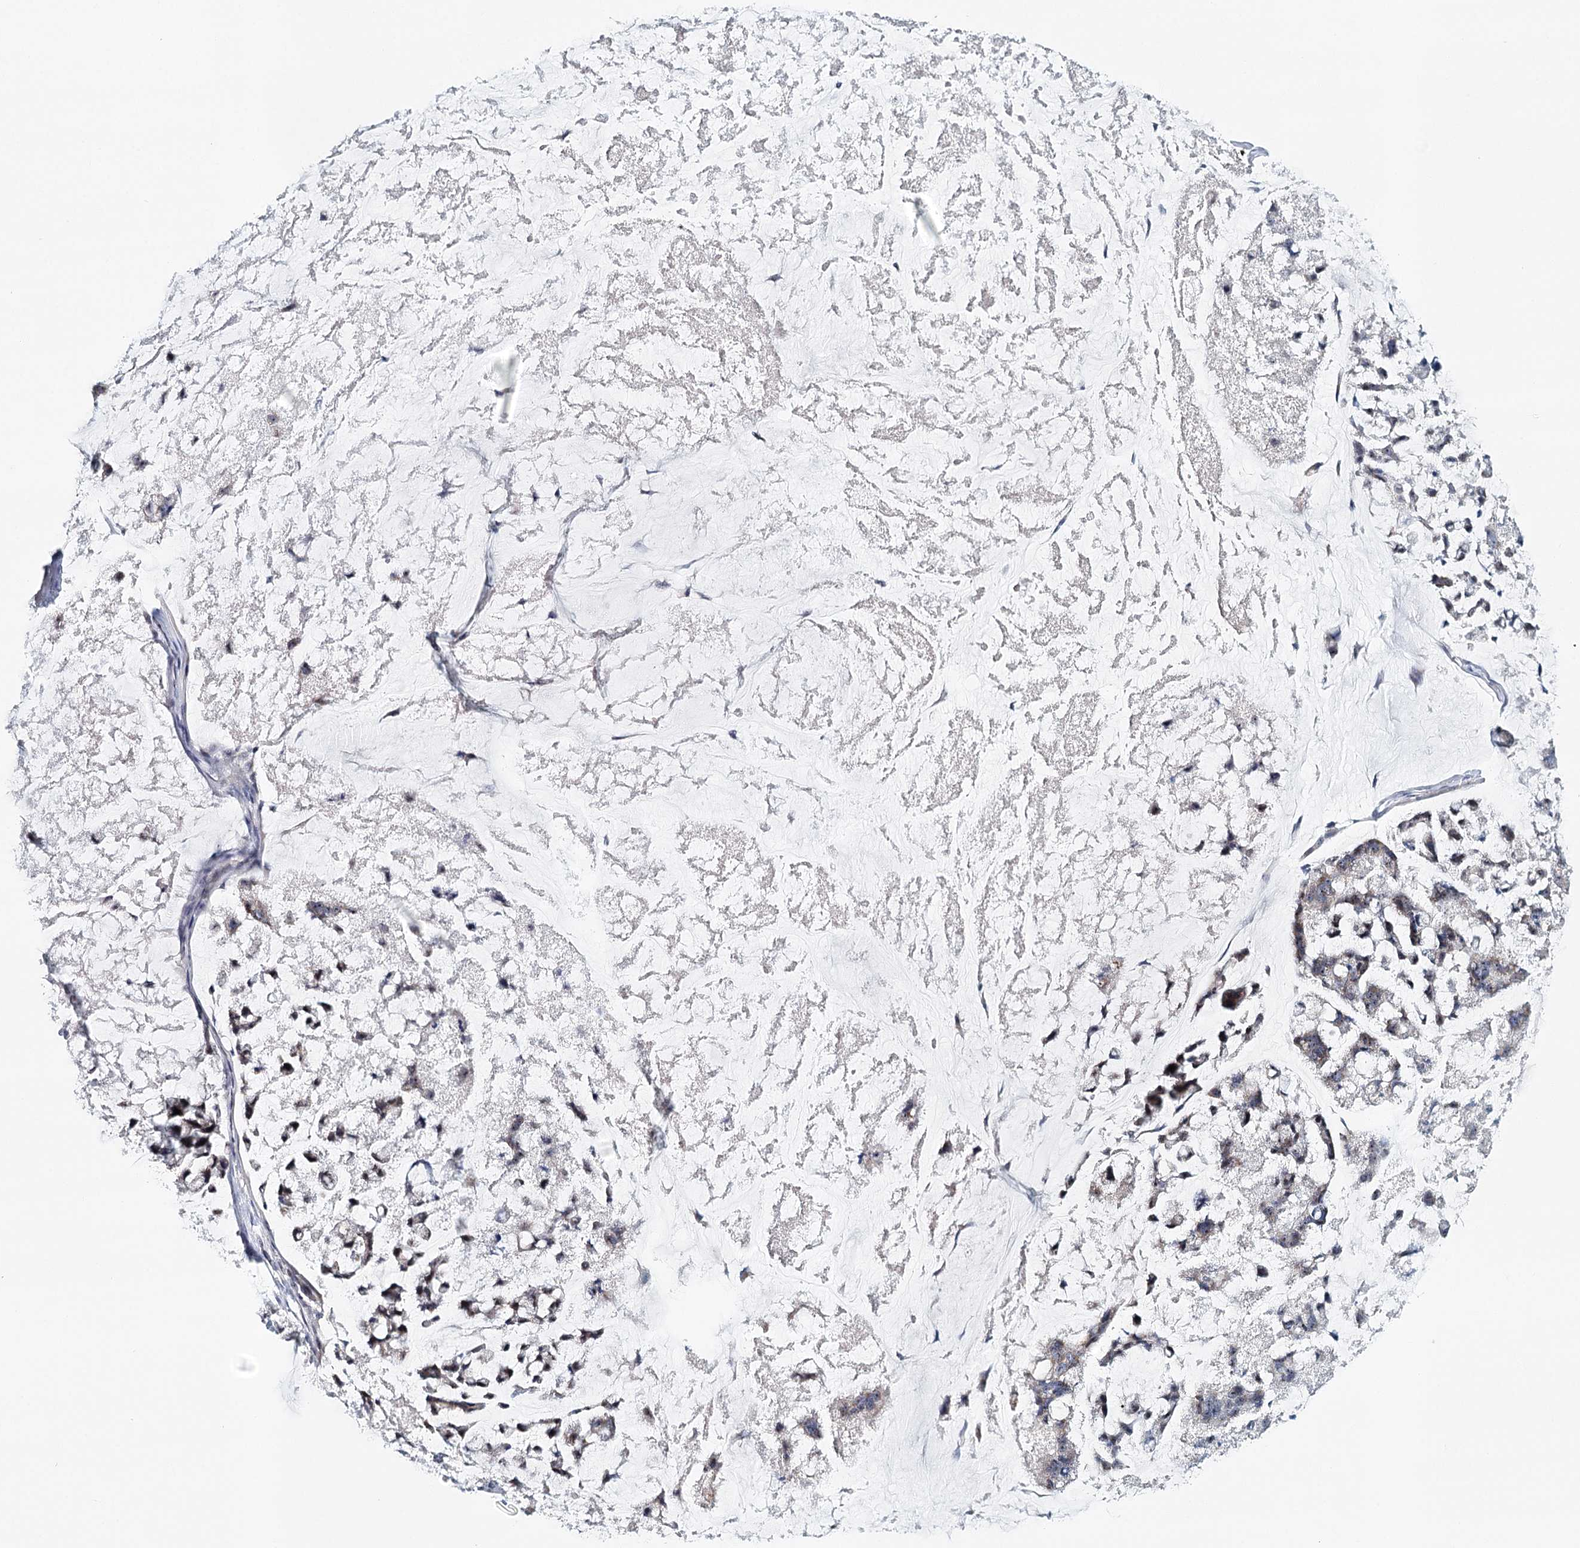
{"staining": {"intensity": "weak", "quantity": "<25%", "location": "cytoplasmic/membranous"}, "tissue": "stomach cancer", "cell_type": "Tumor cells", "image_type": "cancer", "snomed": [{"axis": "morphology", "description": "Adenocarcinoma, NOS"}, {"axis": "topography", "description": "Stomach, lower"}], "caption": "Immunohistochemistry micrograph of human stomach cancer (adenocarcinoma) stained for a protein (brown), which reveals no staining in tumor cells.", "gene": "RBM43", "patient": {"sex": "male", "age": 67}}